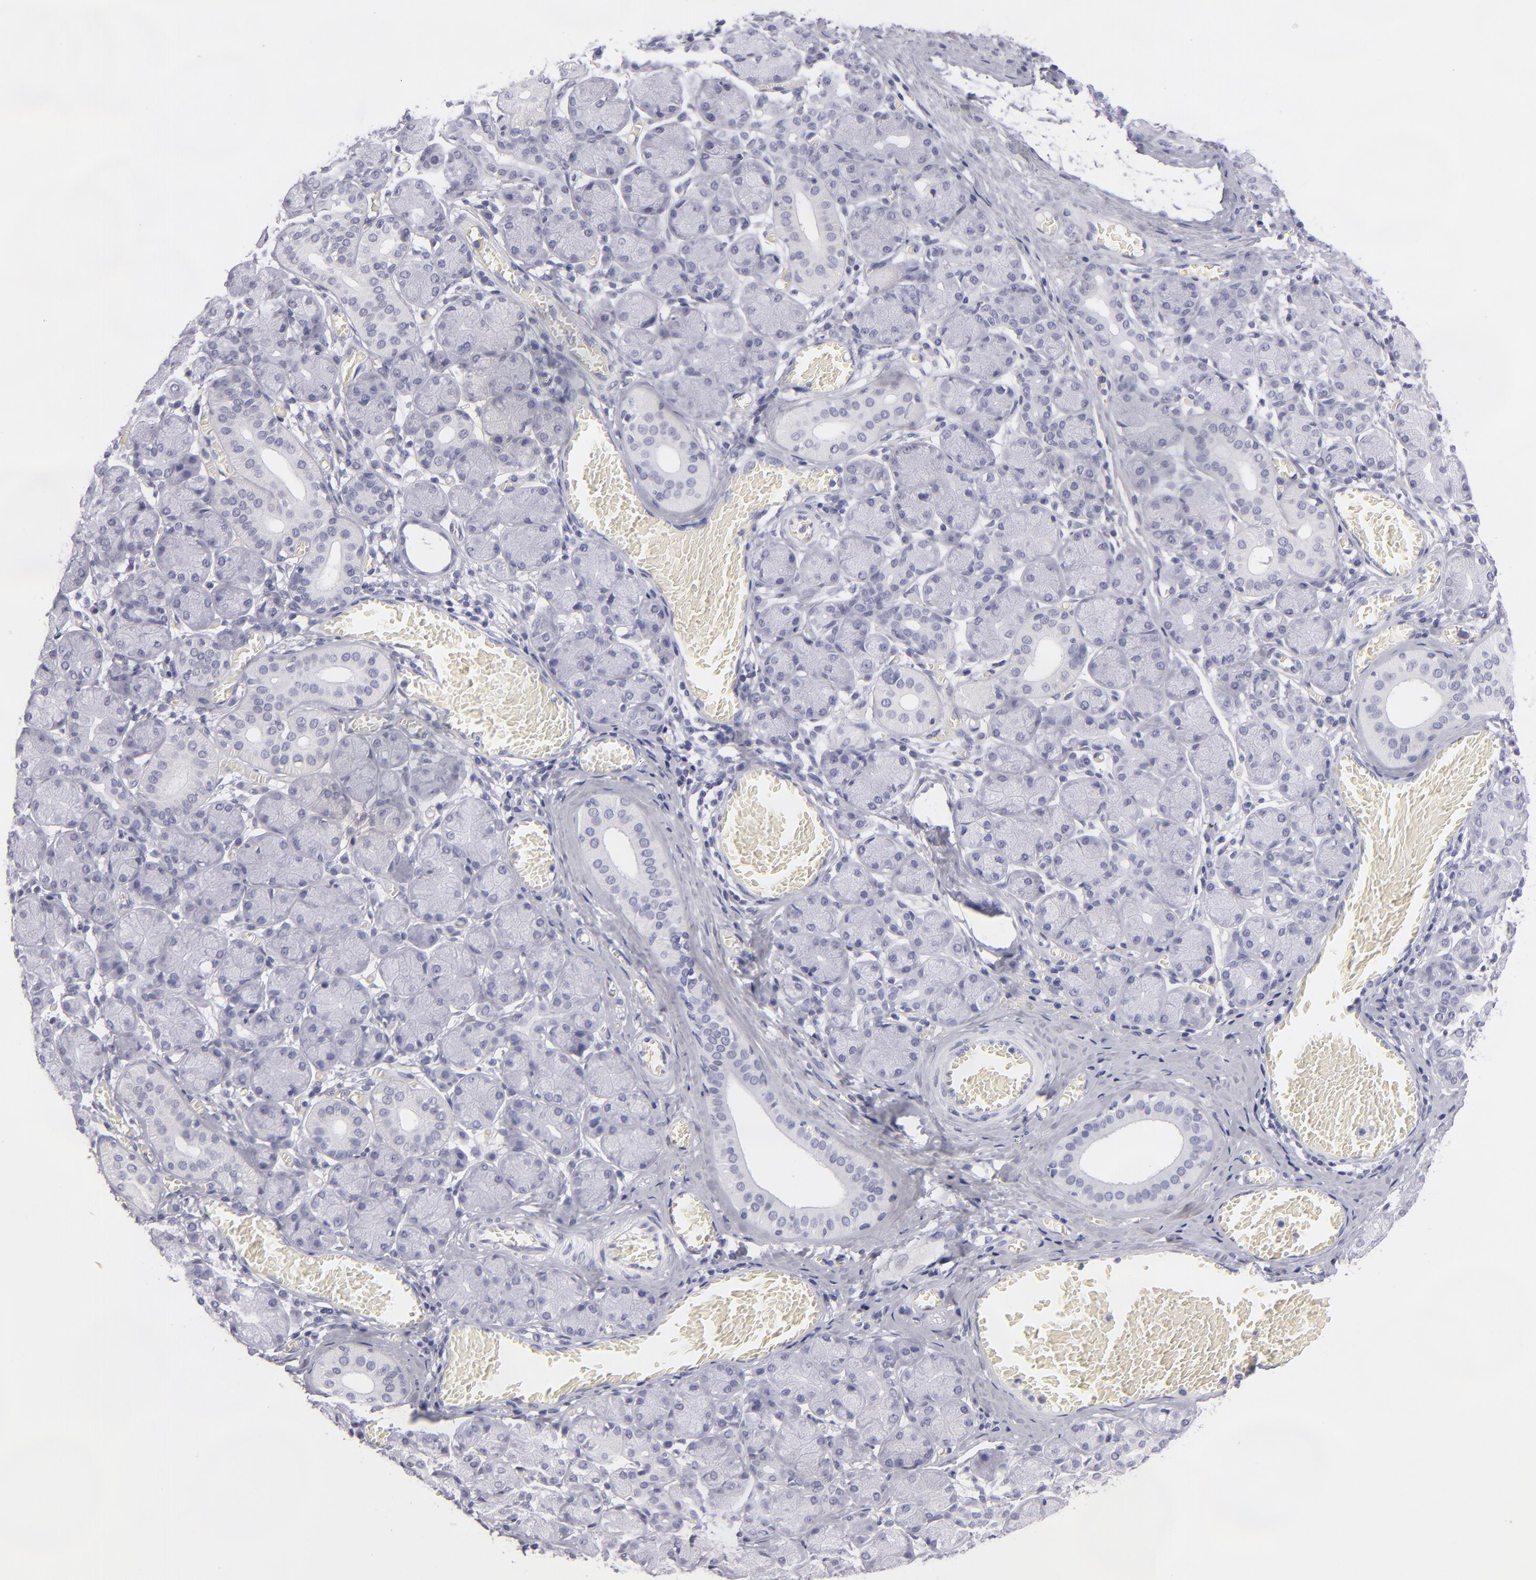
{"staining": {"intensity": "negative", "quantity": "none", "location": "none"}, "tissue": "salivary gland", "cell_type": "Glandular cells", "image_type": "normal", "snomed": [{"axis": "morphology", "description": "Normal tissue, NOS"}, {"axis": "topography", "description": "Salivary gland"}], "caption": "High magnification brightfield microscopy of benign salivary gland stained with DAB (3,3'-diaminobenzidine) (brown) and counterstained with hematoxylin (blue): glandular cells show no significant positivity.", "gene": "VIL1", "patient": {"sex": "female", "age": 24}}